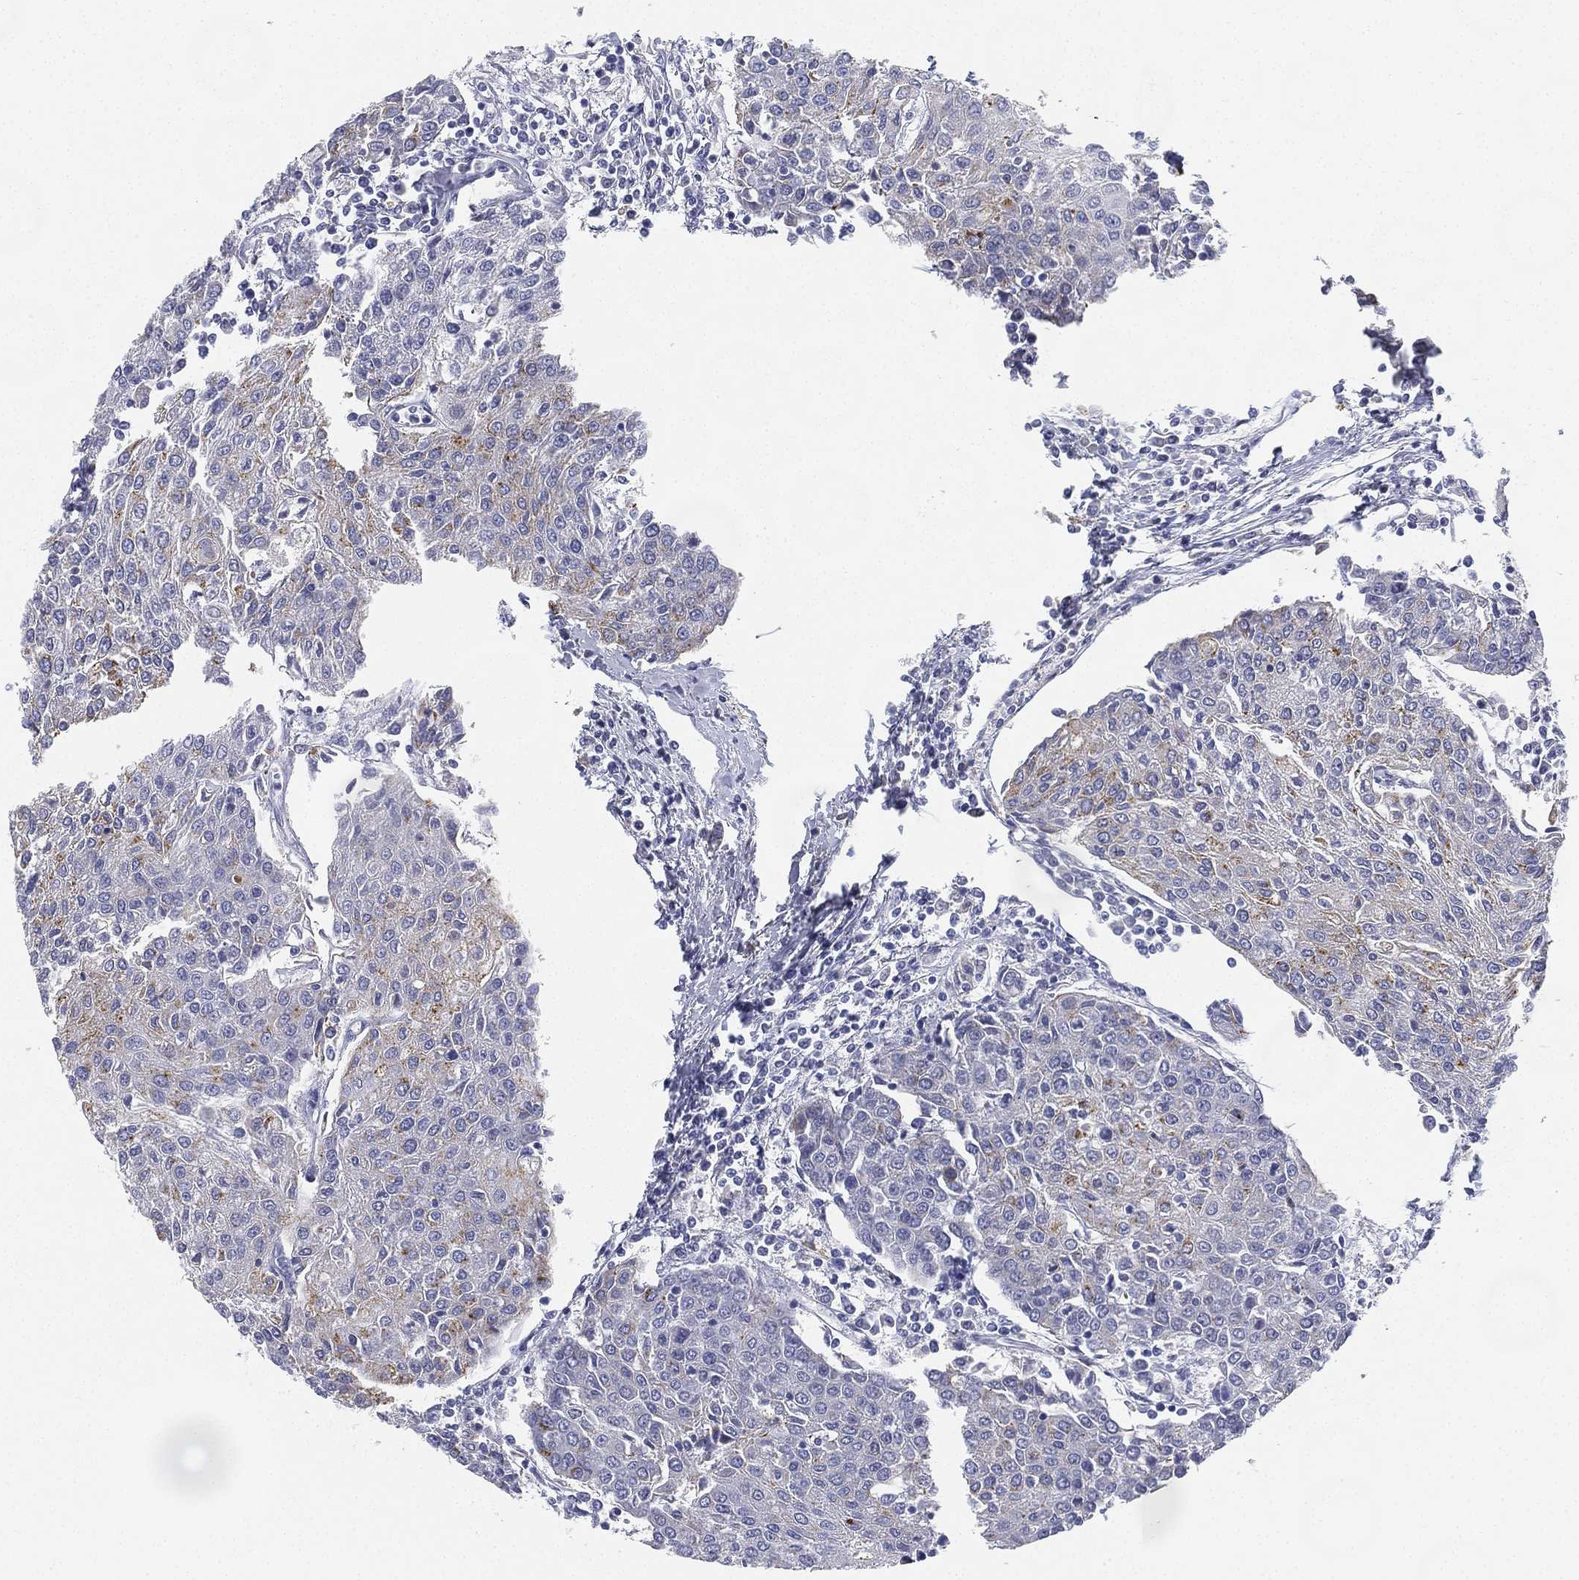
{"staining": {"intensity": "weak", "quantity": "<25%", "location": "cytoplasmic/membranous"}, "tissue": "urothelial cancer", "cell_type": "Tumor cells", "image_type": "cancer", "snomed": [{"axis": "morphology", "description": "Urothelial carcinoma, High grade"}, {"axis": "topography", "description": "Urinary bladder"}], "caption": "High magnification brightfield microscopy of high-grade urothelial carcinoma stained with DAB (brown) and counterstained with hematoxylin (blue): tumor cells show no significant positivity.", "gene": "NPC2", "patient": {"sex": "female", "age": 85}}